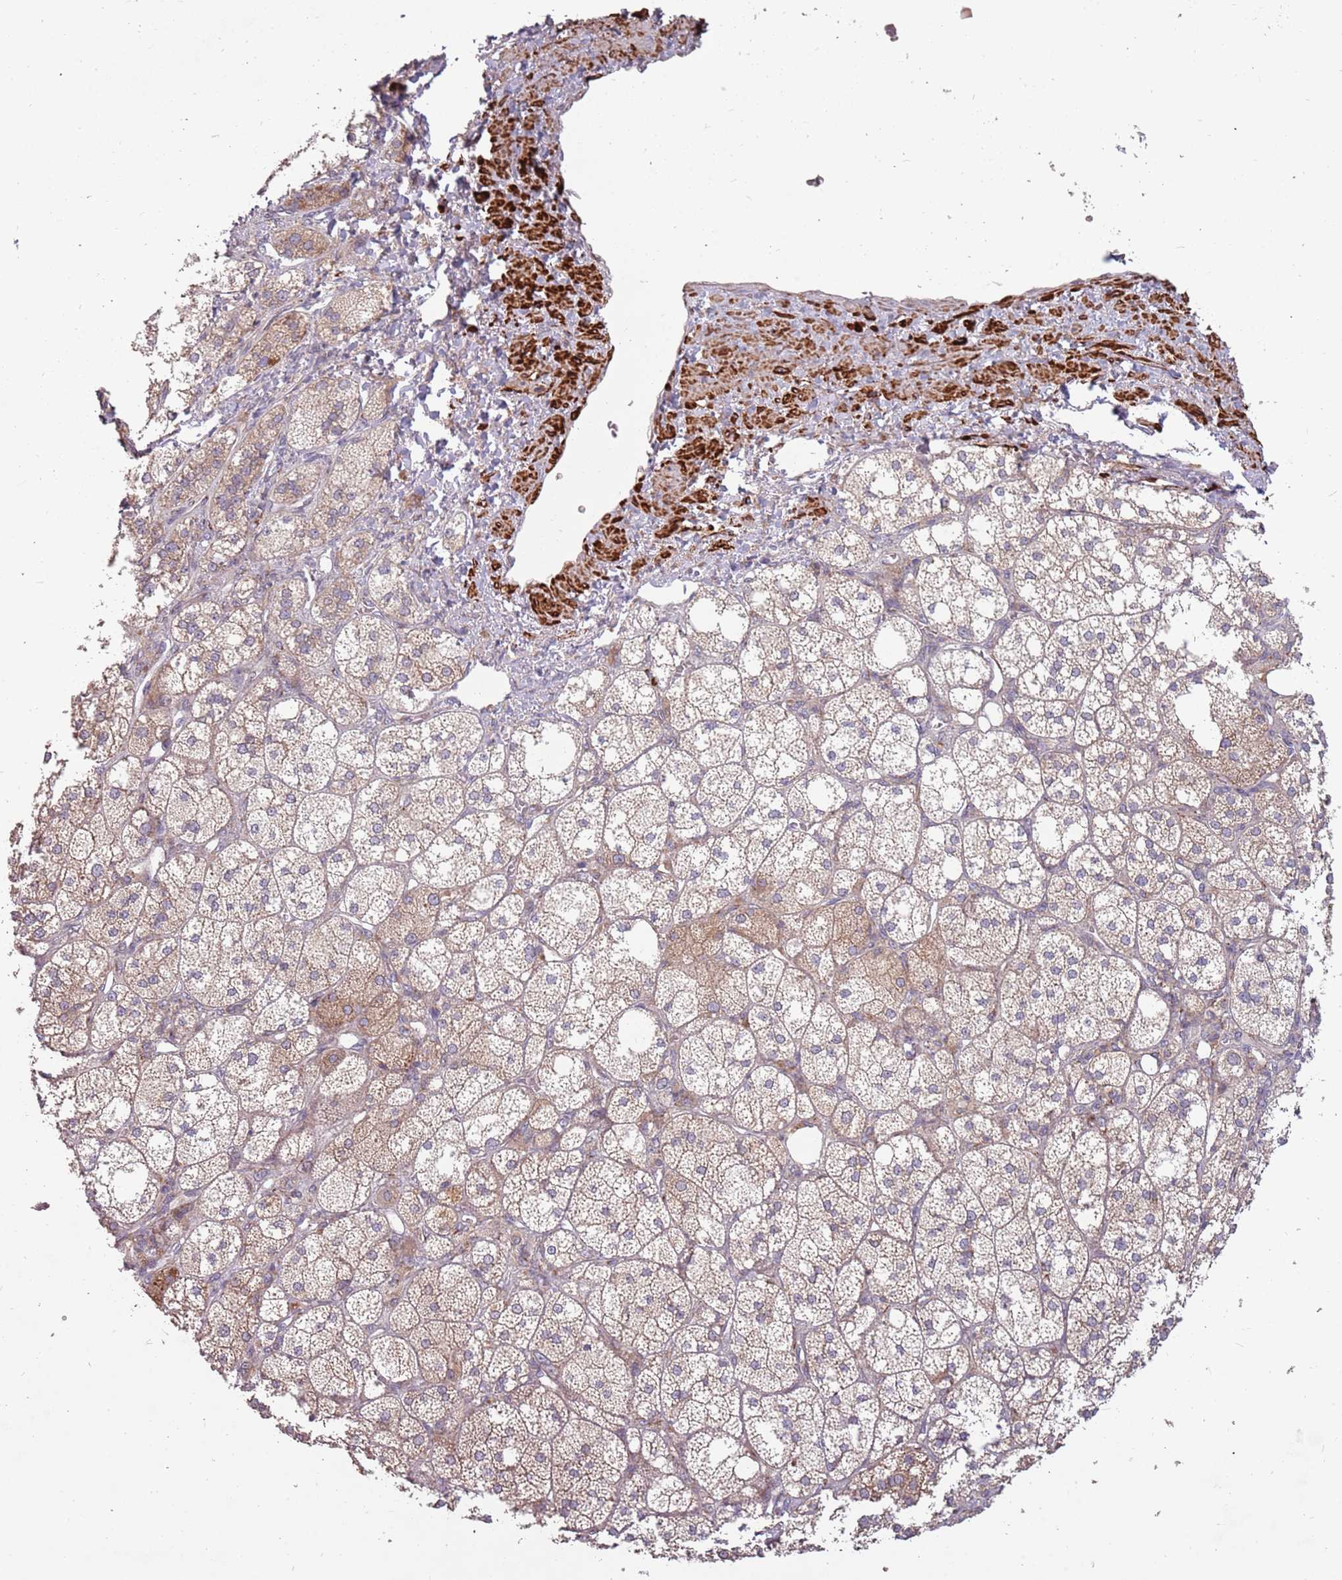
{"staining": {"intensity": "weak", "quantity": "<25%", "location": "cytoplasmic/membranous"}, "tissue": "adrenal gland", "cell_type": "Glandular cells", "image_type": "normal", "snomed": [{"axis": "morphology", "description": "Normal tissue, NOS"}, {"axis": "topography", "description": "Adrenal gland"}], "caption": "A histopathology image of adrenal gland stained for a protein displays no brown staining in glandular cells.", "gene": "PLD6", "patient": {"sex": "male", "age": 61}}